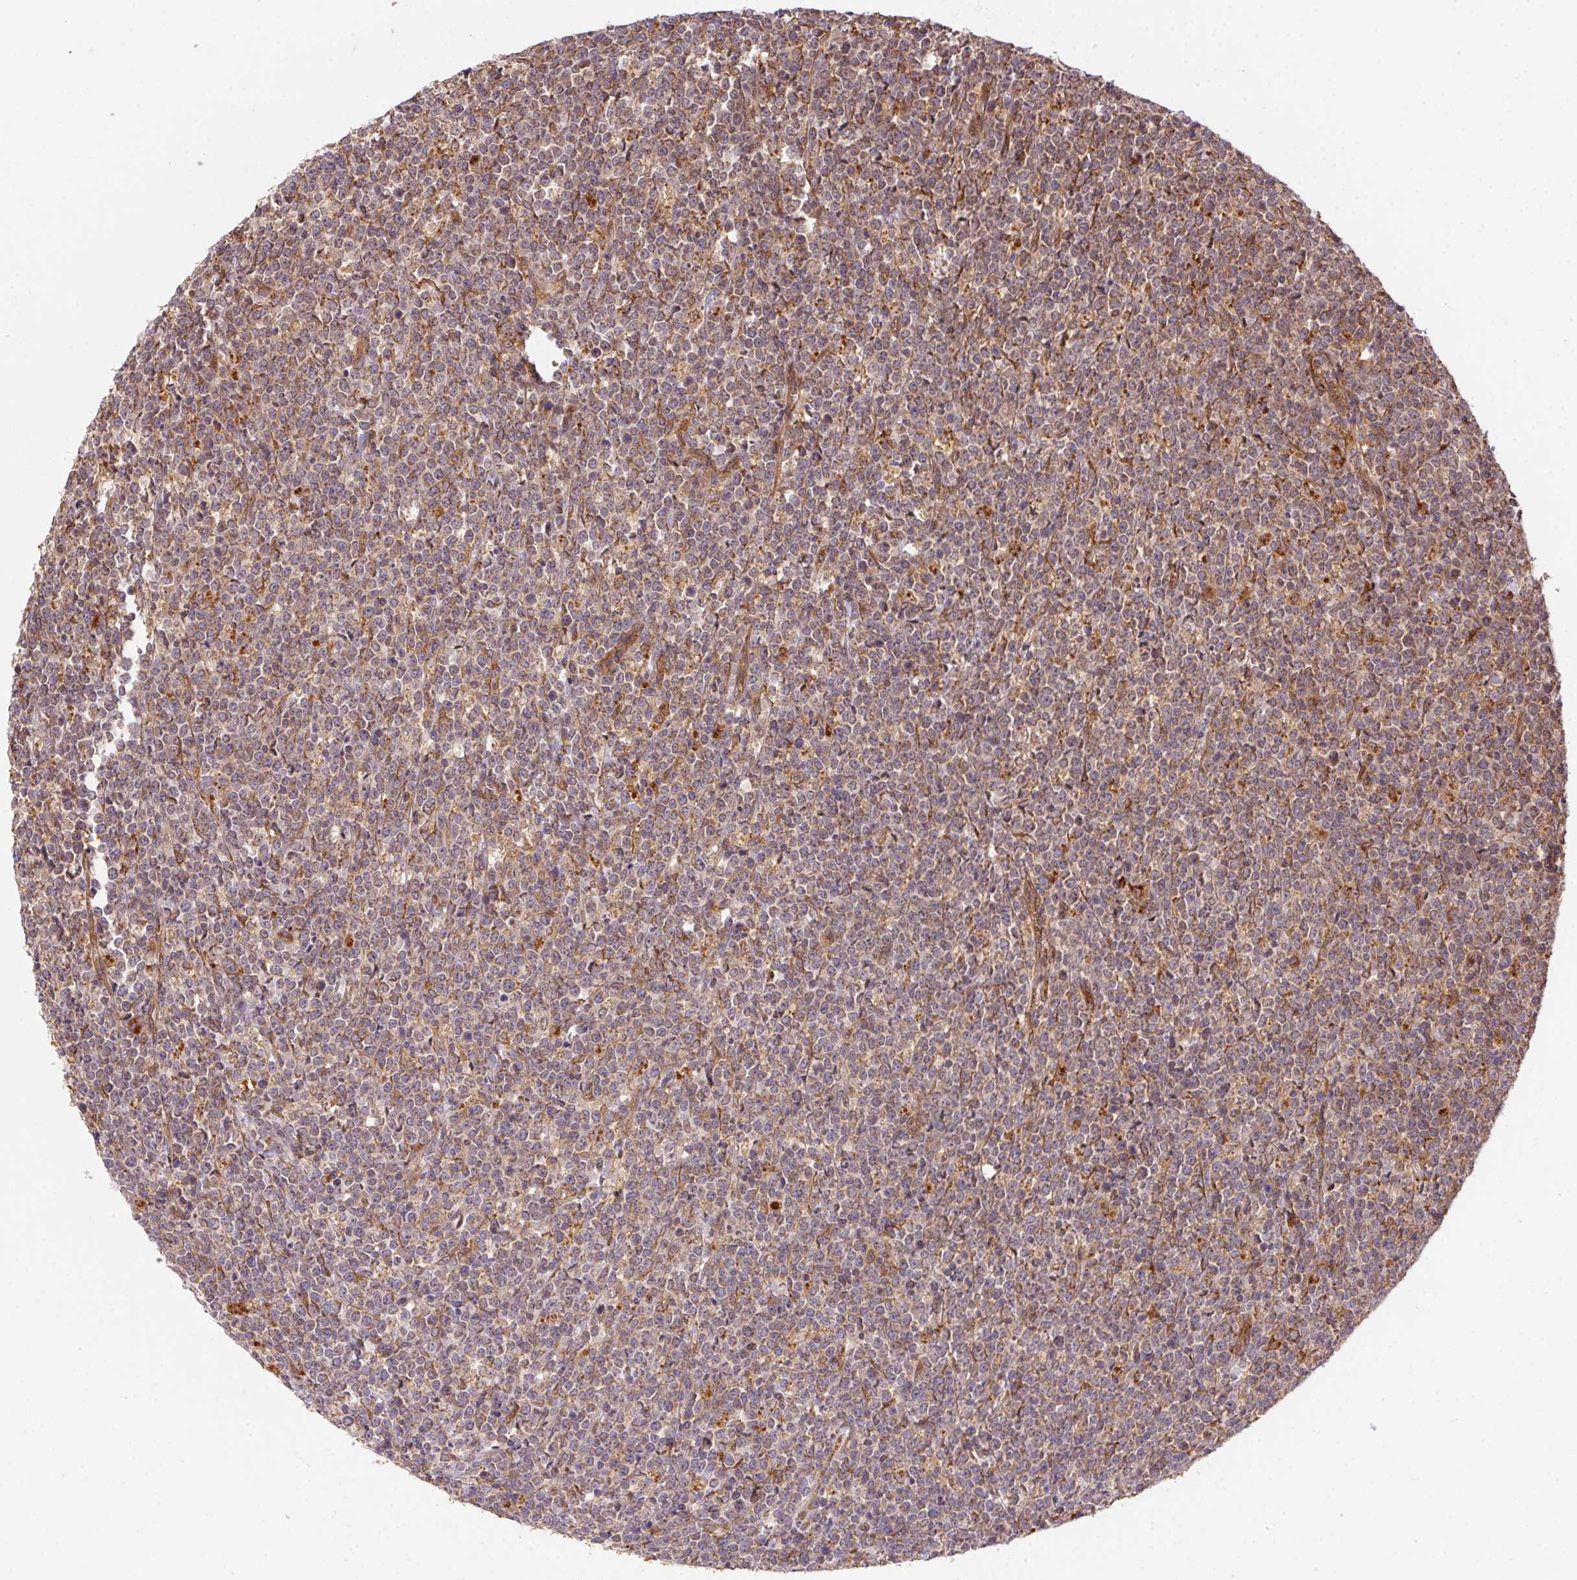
{"staining": {"intensity": "weak", "quantity": "<25%", "location": "cytoplasmic/membranous"}, "tissue": "lymphoma", "cell_type": "Tumor cells", "image_type": "cancer", "snomed": [{"axis": "morphology", "description": "Malignant lymphoma, non-Hodgkin's type, High grade"}, {"axis": "topography", "description": "Small intestine"}], "caption": "Tumor cells show no significant positivity in malignant lymphoma, non-Hodgkin's type (high-grade).", "gene": "USE1", "patient": {"sex": "female", "age": 56}}